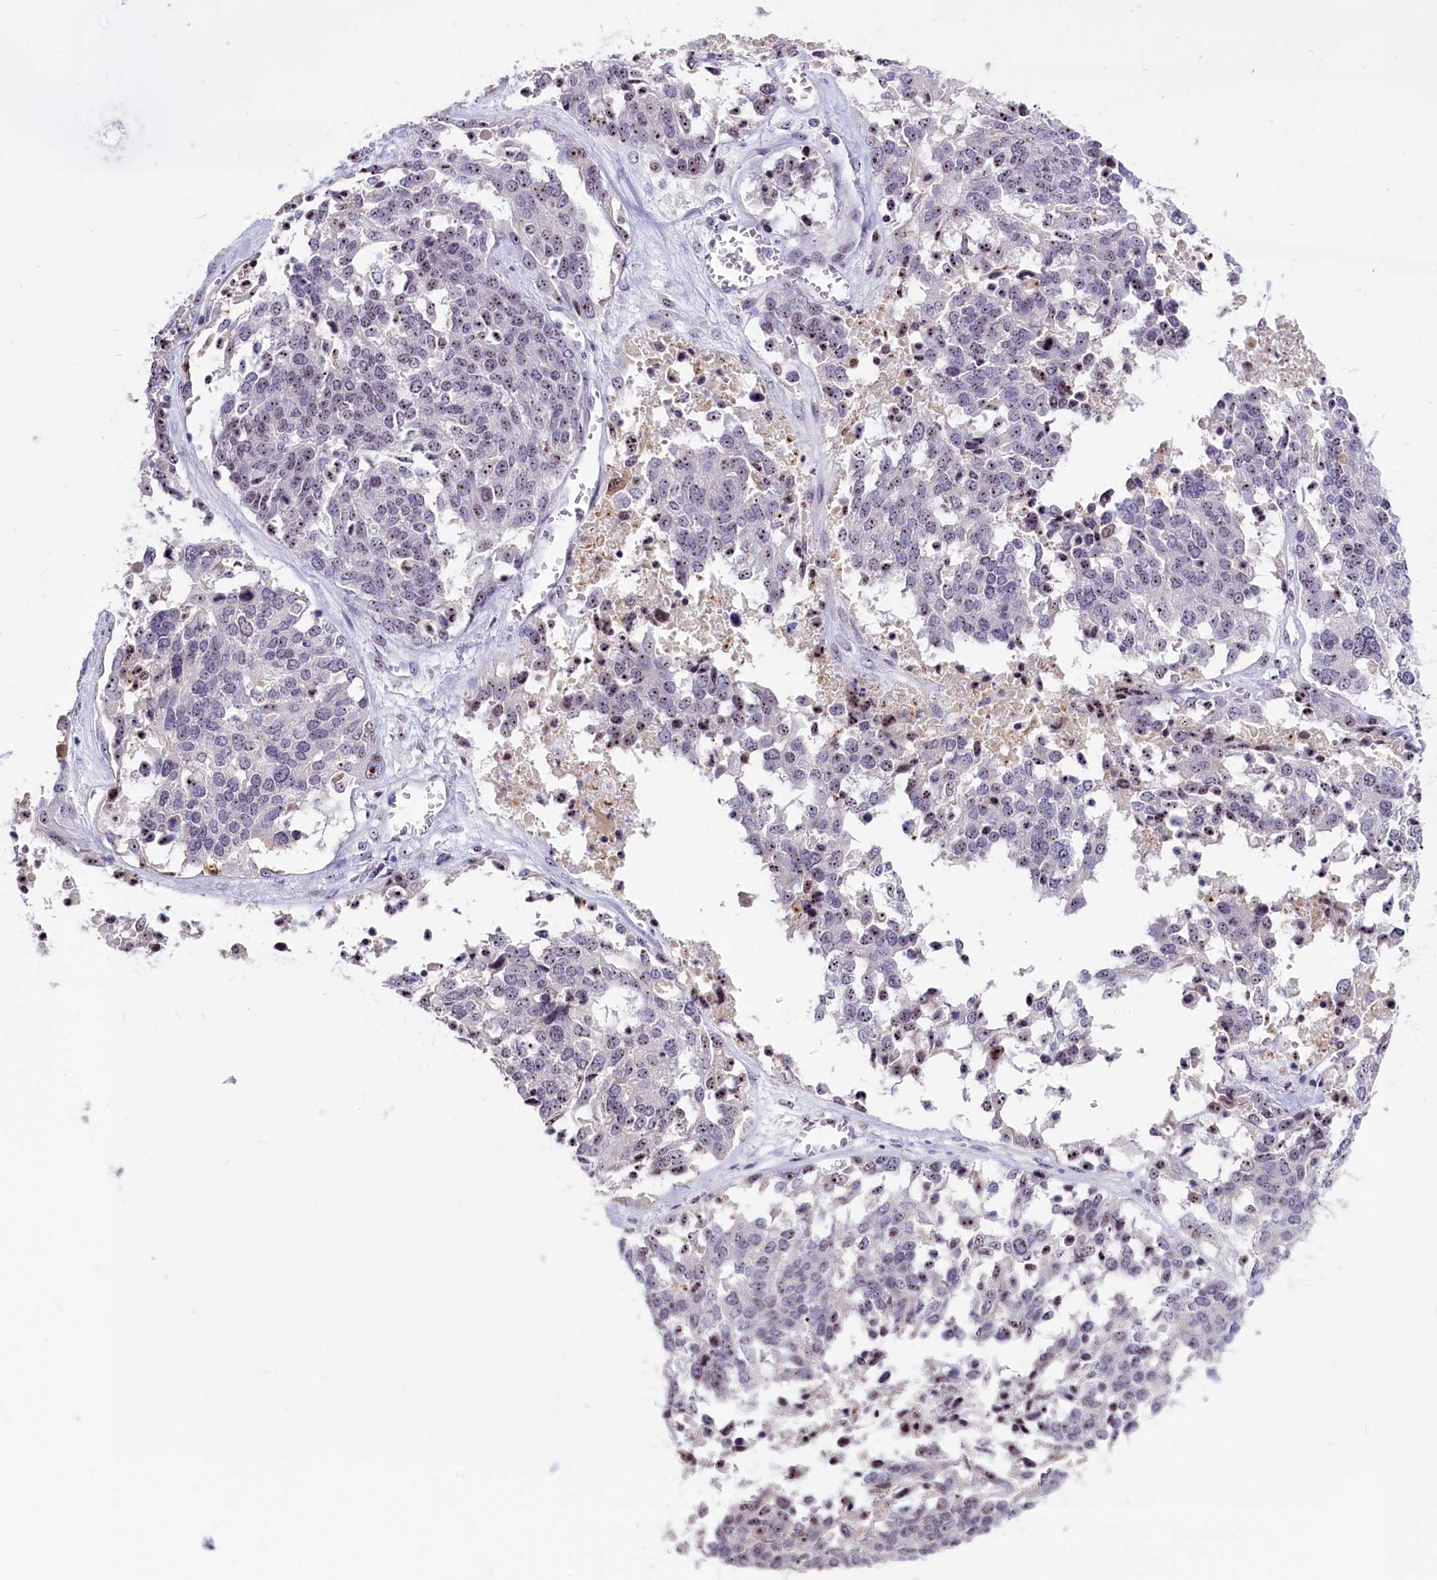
{"staining": {"intensity": "moderate", "quantity": "25%-75%", "location": "nuclear"}, "tissue": "ovarian cancer", "cell_type": "Tumor cells", "image_type": "cancer", "snomed": [{"axis": "morphology", "description": "Cystadenocarcinoma, serous, NOS"}, {"axis": "topography", "description": "Ovary"}], "caption": "High-power microscopy captured an IHC histopathology image of ovarian cancer (serous cystadenocarcinoma), revealing moderate nuclear staining in about 25%-75% of tumor cells.", "gene": "TBL3", "patient": {"sex": "female", "age": 44}}